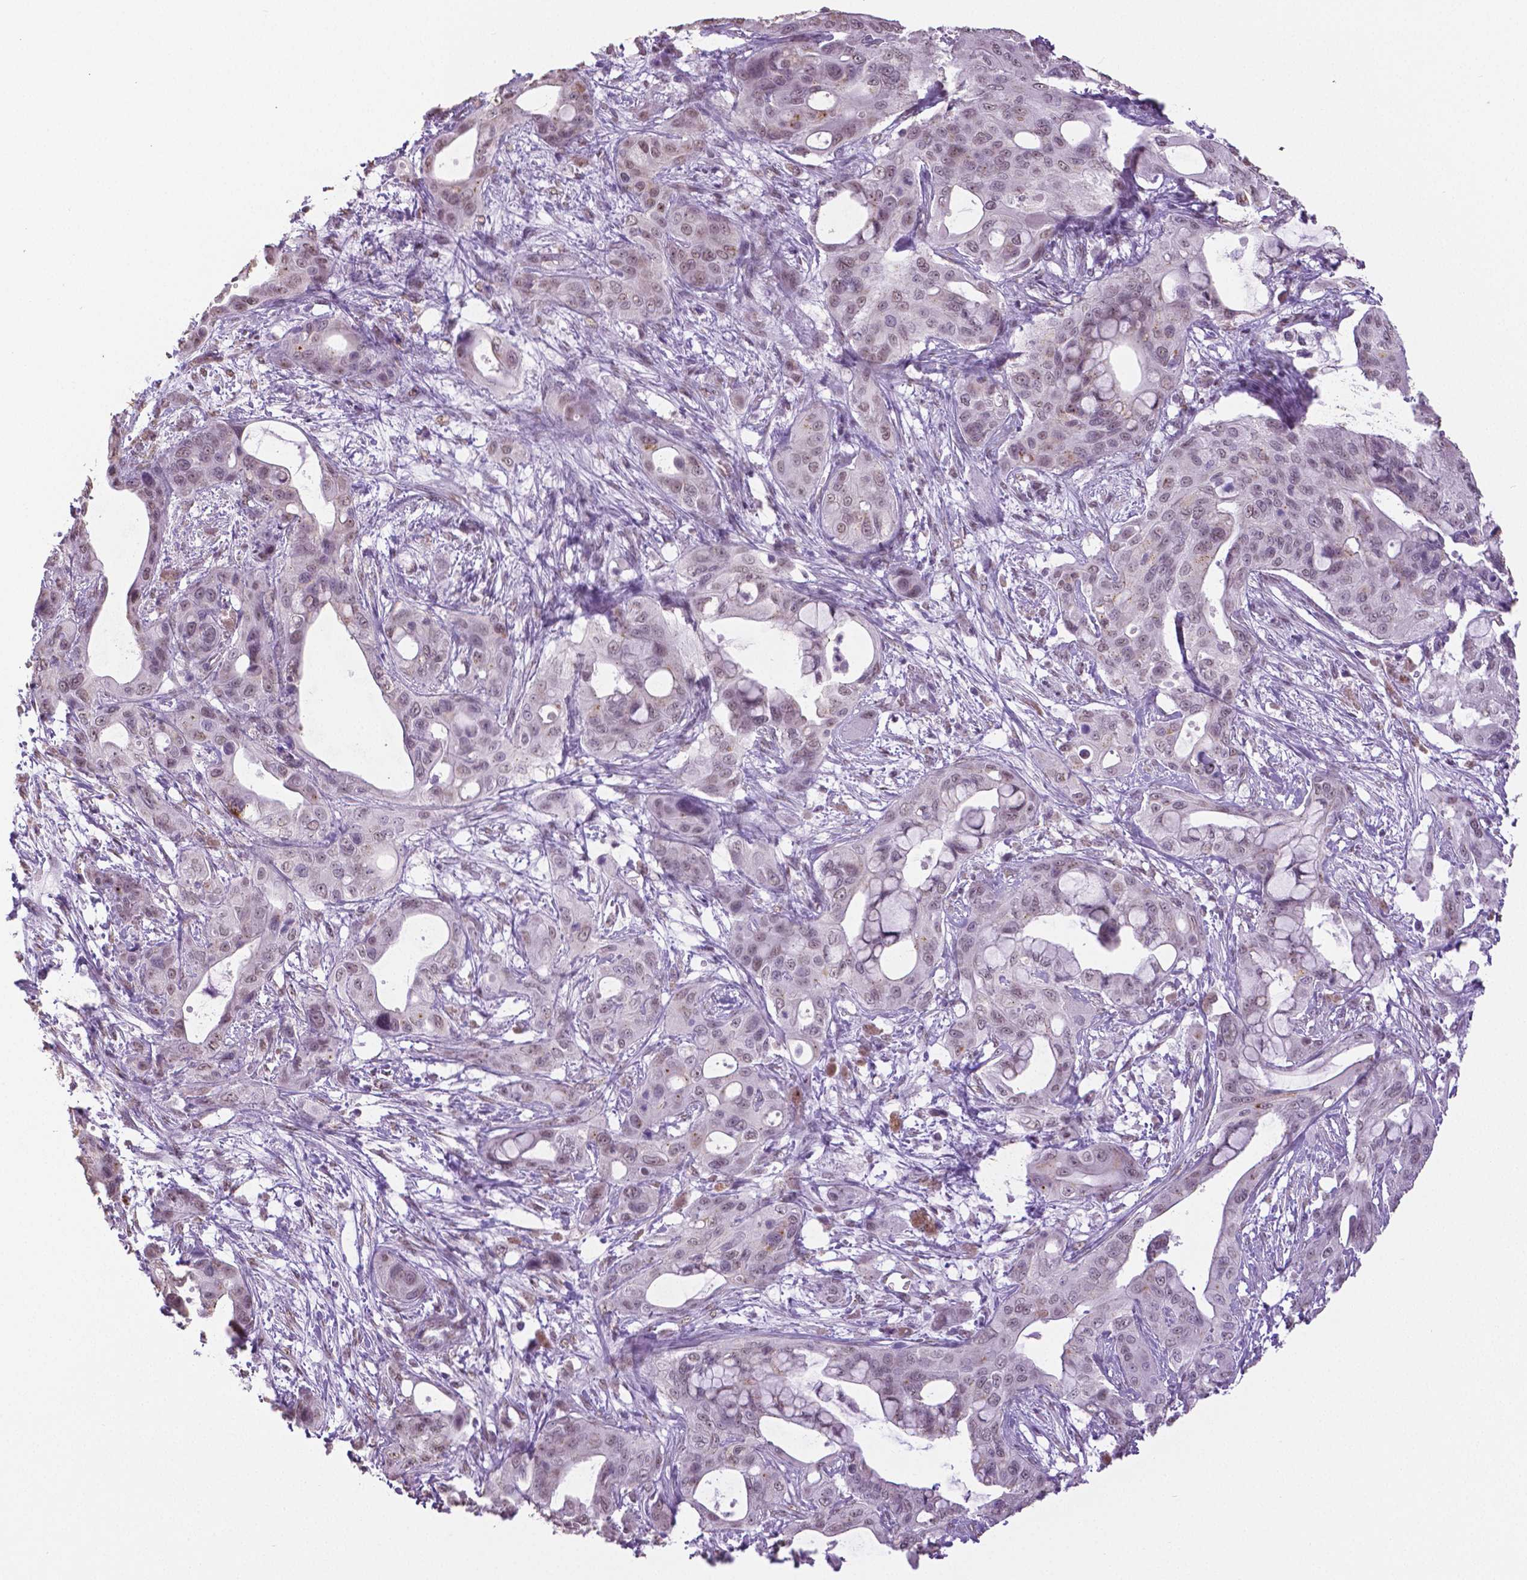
{"staining": {"intensity": "weak", "quantity": "<25%", "location": "cytoplasmic/membranous,nuclear"}, "tissue": "pancreatic cancer", "cell_type": "Tumor cells", "image_type": "cancer", "snomed": [{"axis": "morphology", "description": "Adenocarcinoma, NOS"}, {"axis": "topography", "description": "Pancreas"}], "caption": "Image shows no significant protein staining in tumor cells of adenocarcinoma (pancreatic).", "gene": "IGF2BP1", "patient": {"sex": "male", "age": 71}}